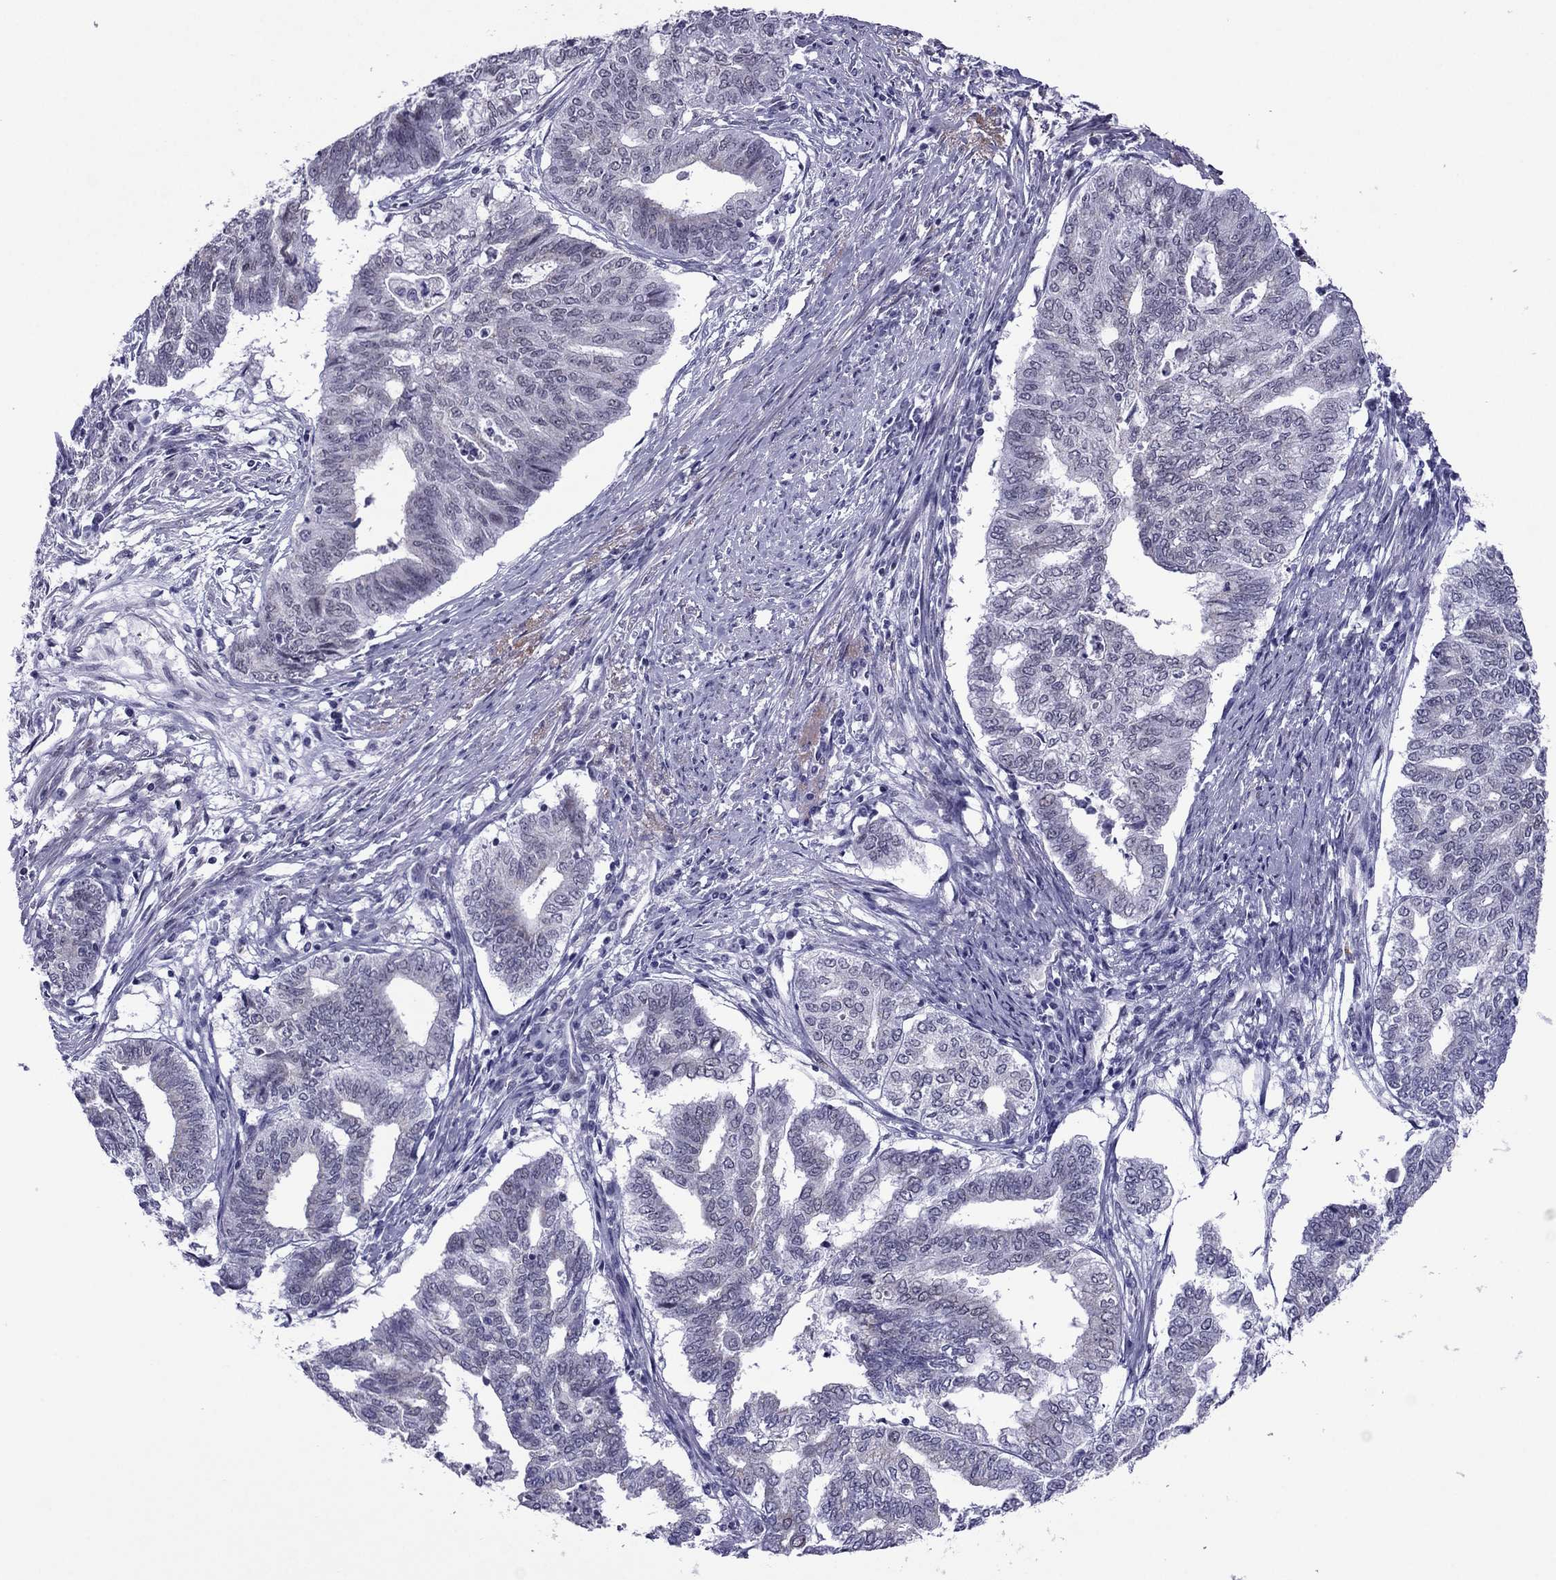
{"staining": {"intensity": "negative", "quantity": "none", "location": "none"}, "tissue": "endometrial cancer", "cell_type": "Tumor cells", "image_type": "cancer", "snomed": [{"axis": "morphology", "description": "Adenocarcinoma, NOS"}, {"axis": "topography", "description": "Endometrium"}], "caption": "The IHC photomicrograph has no significant positivity in tumor cells of adenocarcinoma (endometrial) tissue.", "gene": "MYLK3", "patient": {"sex": "female", "age": 79}}